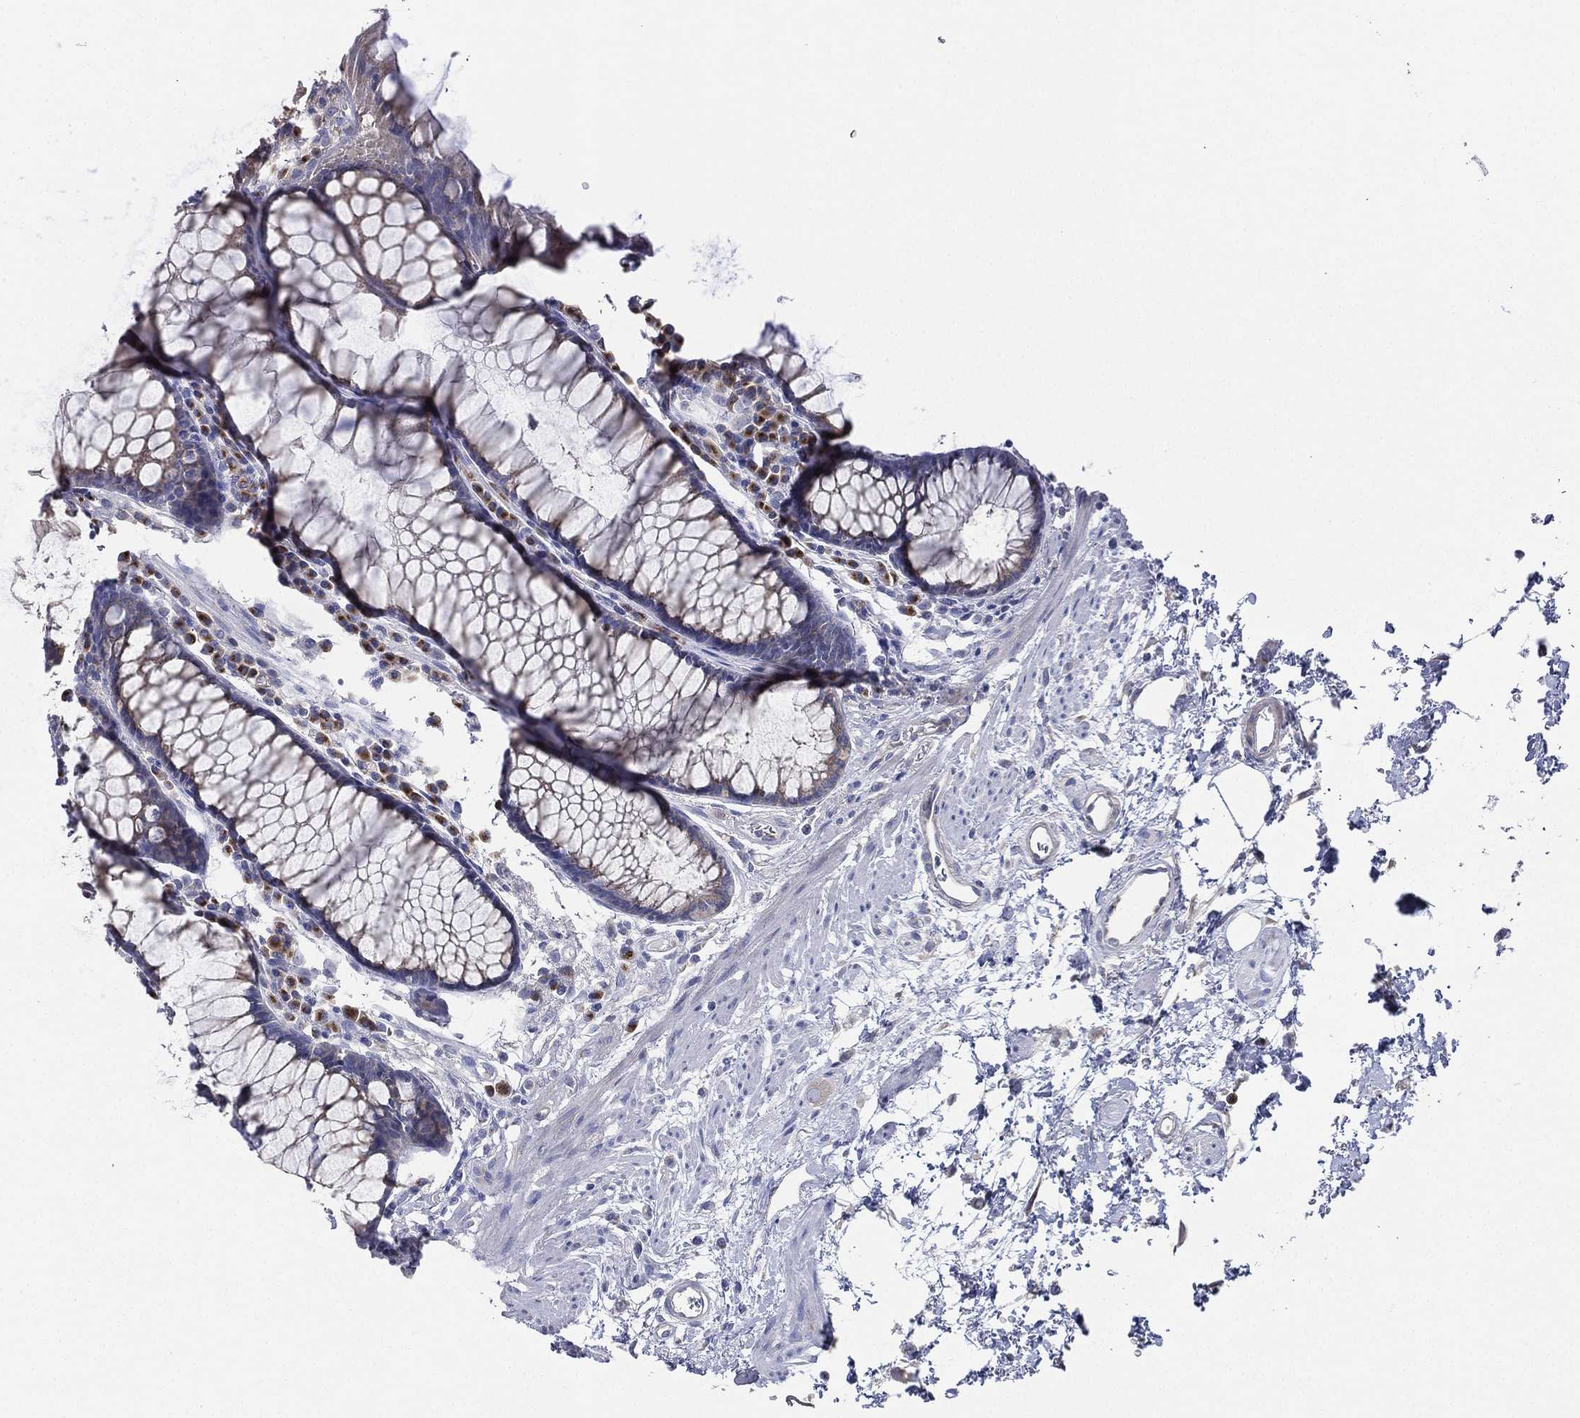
{"staining": {"intensity": "weak", "quantity": "<25%", "location": "cytoplasmic/membranous"}, "tissue": "rectum", "cell_type": "Glandular cells", "image_type": "normal", "snomed": [{"axis": "morphology", "description": "Normal tissue, NOS"}, {"axis": "topography", "description": "Rectum"}], "caption": "A high-resolution micrograph shows IHC staining of unremarkable rectum, which displays no significant positivity in glandular cells.", "gene": "ATP8A2", "patient": {"sex": "female", "age": 68}}